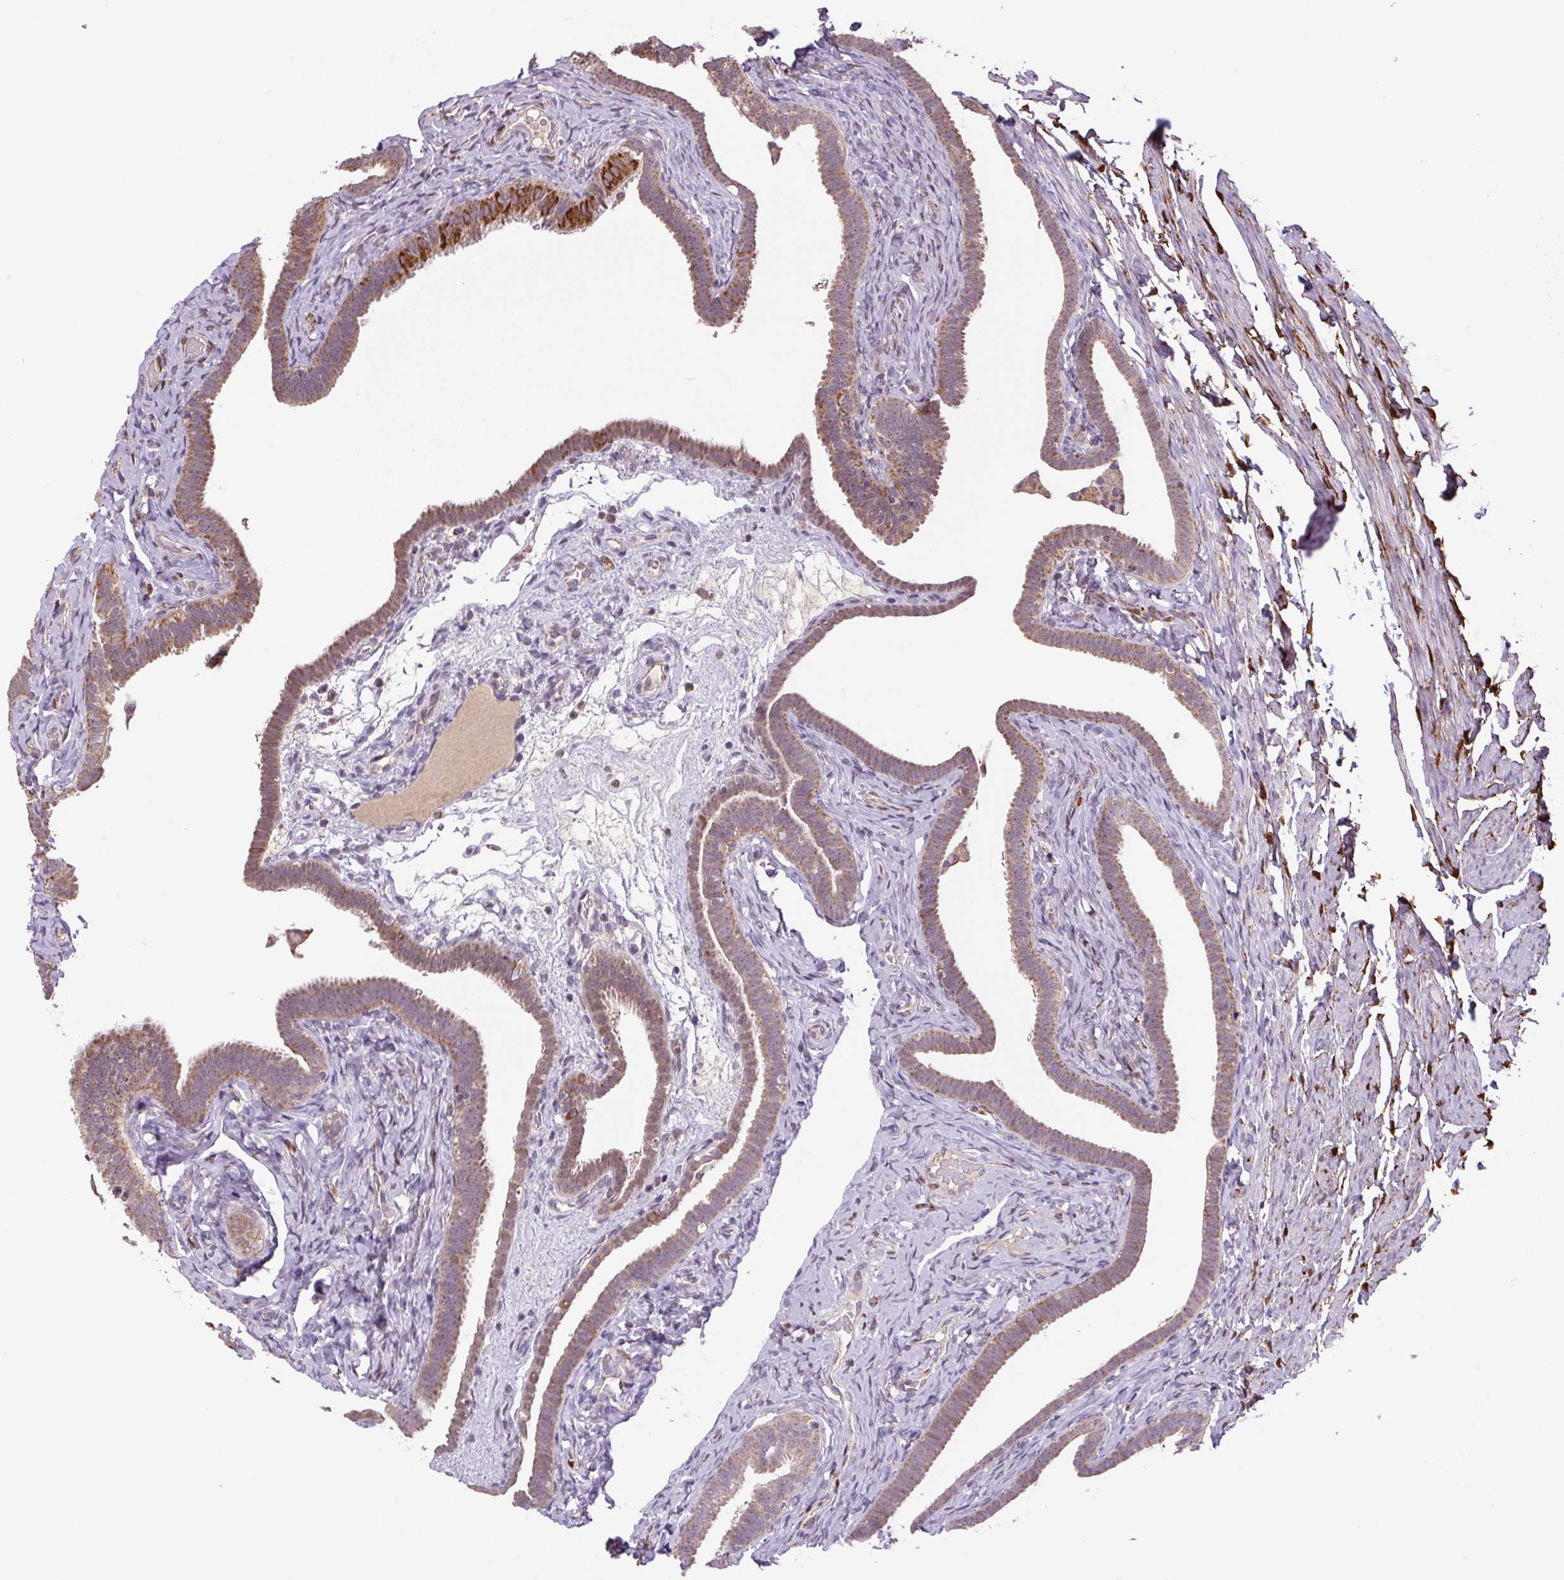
{"staining": {"intensity": "moderate", "quantity": ">75%", "location": "cytoplasmic/membranous"}, "tissue": "fallopian tube", "cell_type": "Glandular cells", "image_type": "normal", "snomed": [{"axis": "morphology", "description": "Normal tissue, NOS"}, {"axis": "topography", "description": "Fallopian tube"}], "caption": "Immunohistochemistry (IHC) histopathology image of benign fallopian tube stained for a protein (brown), which shows medium levels of moderate cytoplasmic/membranous positivity in about >75% of glandular cells.", "gene": "SGF29", "patient": {"sex": "female", "age": 69}}